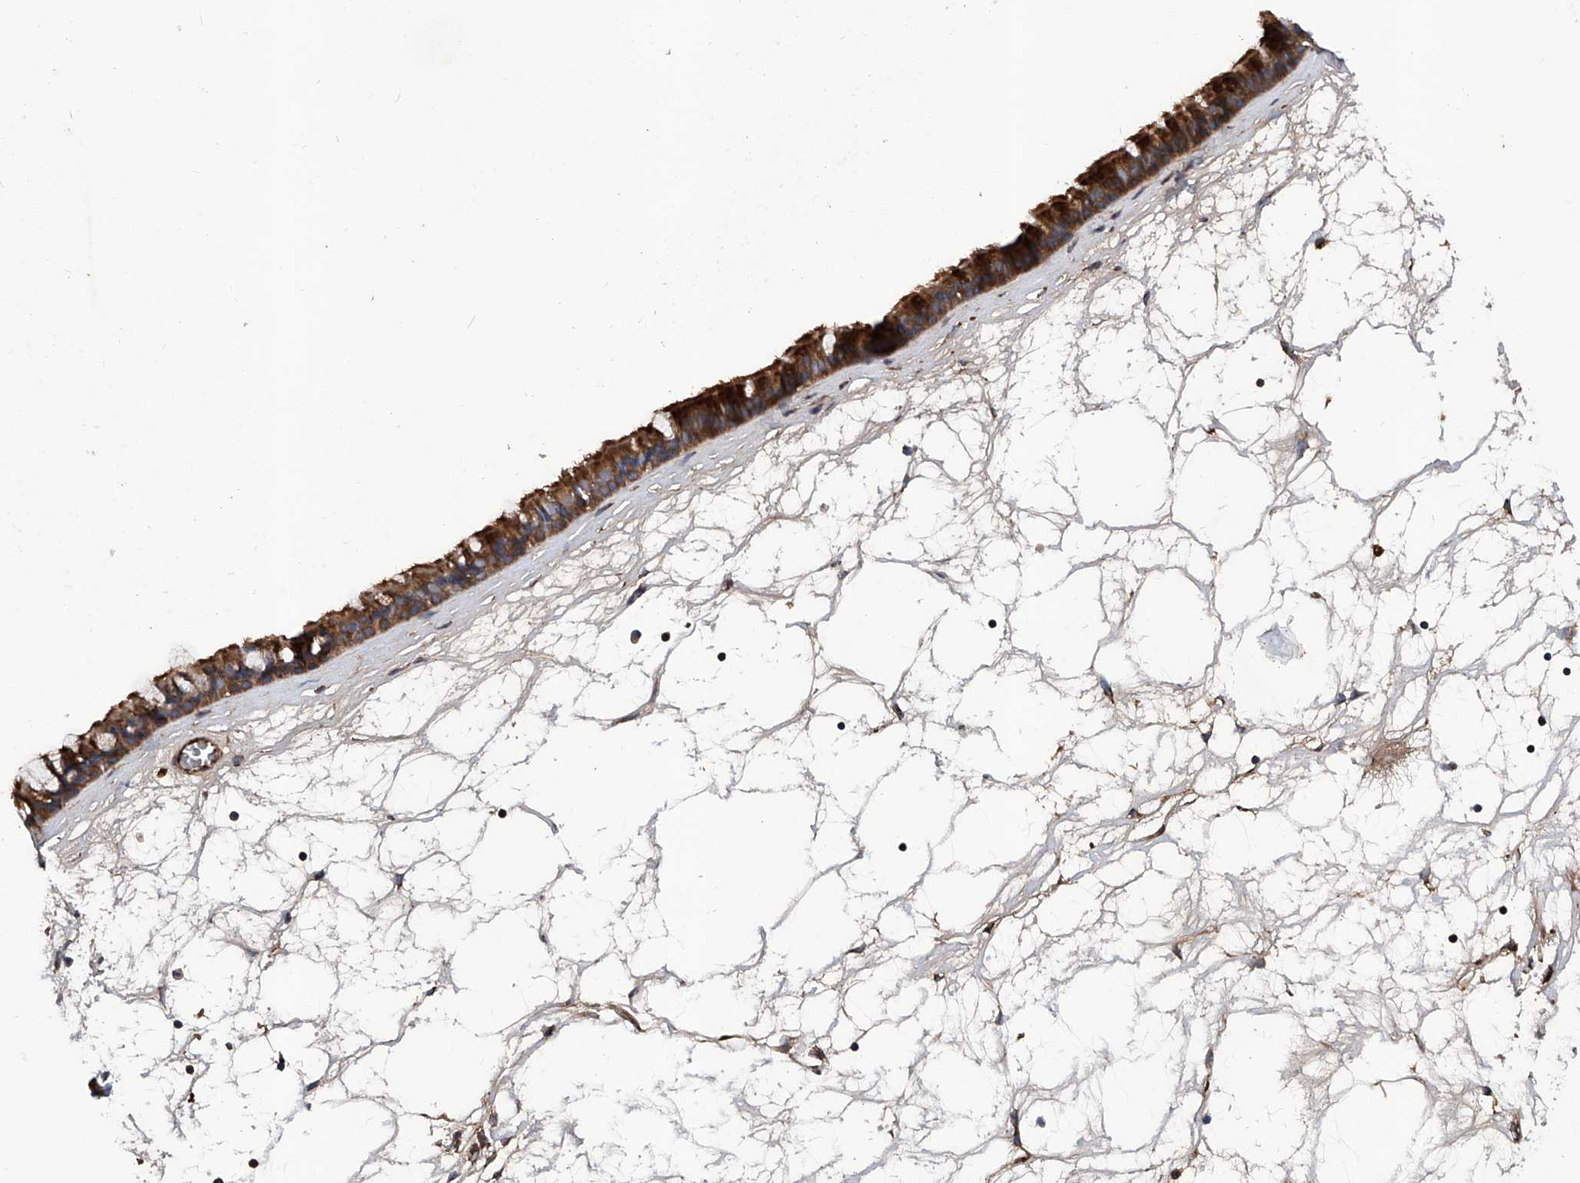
{"staining": {"intensity": "strong", "quantity": ">75%", "location": "cytoplasmic/membranous"}, "tissue": "nasopharynx", "cell_type": "Respiratory epithelial cells", "image_type": "normal", "snomed": [{"axis": "morphology", "description": "Normal tissue, NOS"}, {"axis": "topography", "description": "Nasopharynx"}], "caption": "Strong cytoplasmic/membranous positivity for a protein is seen in approximately >75% of respiratory epithelial cells of unremarkable nasopharynx using immunohistochemistry (IHC).", "gene": "ASCC3", "patient": {"sex": "male", "age": 64}}